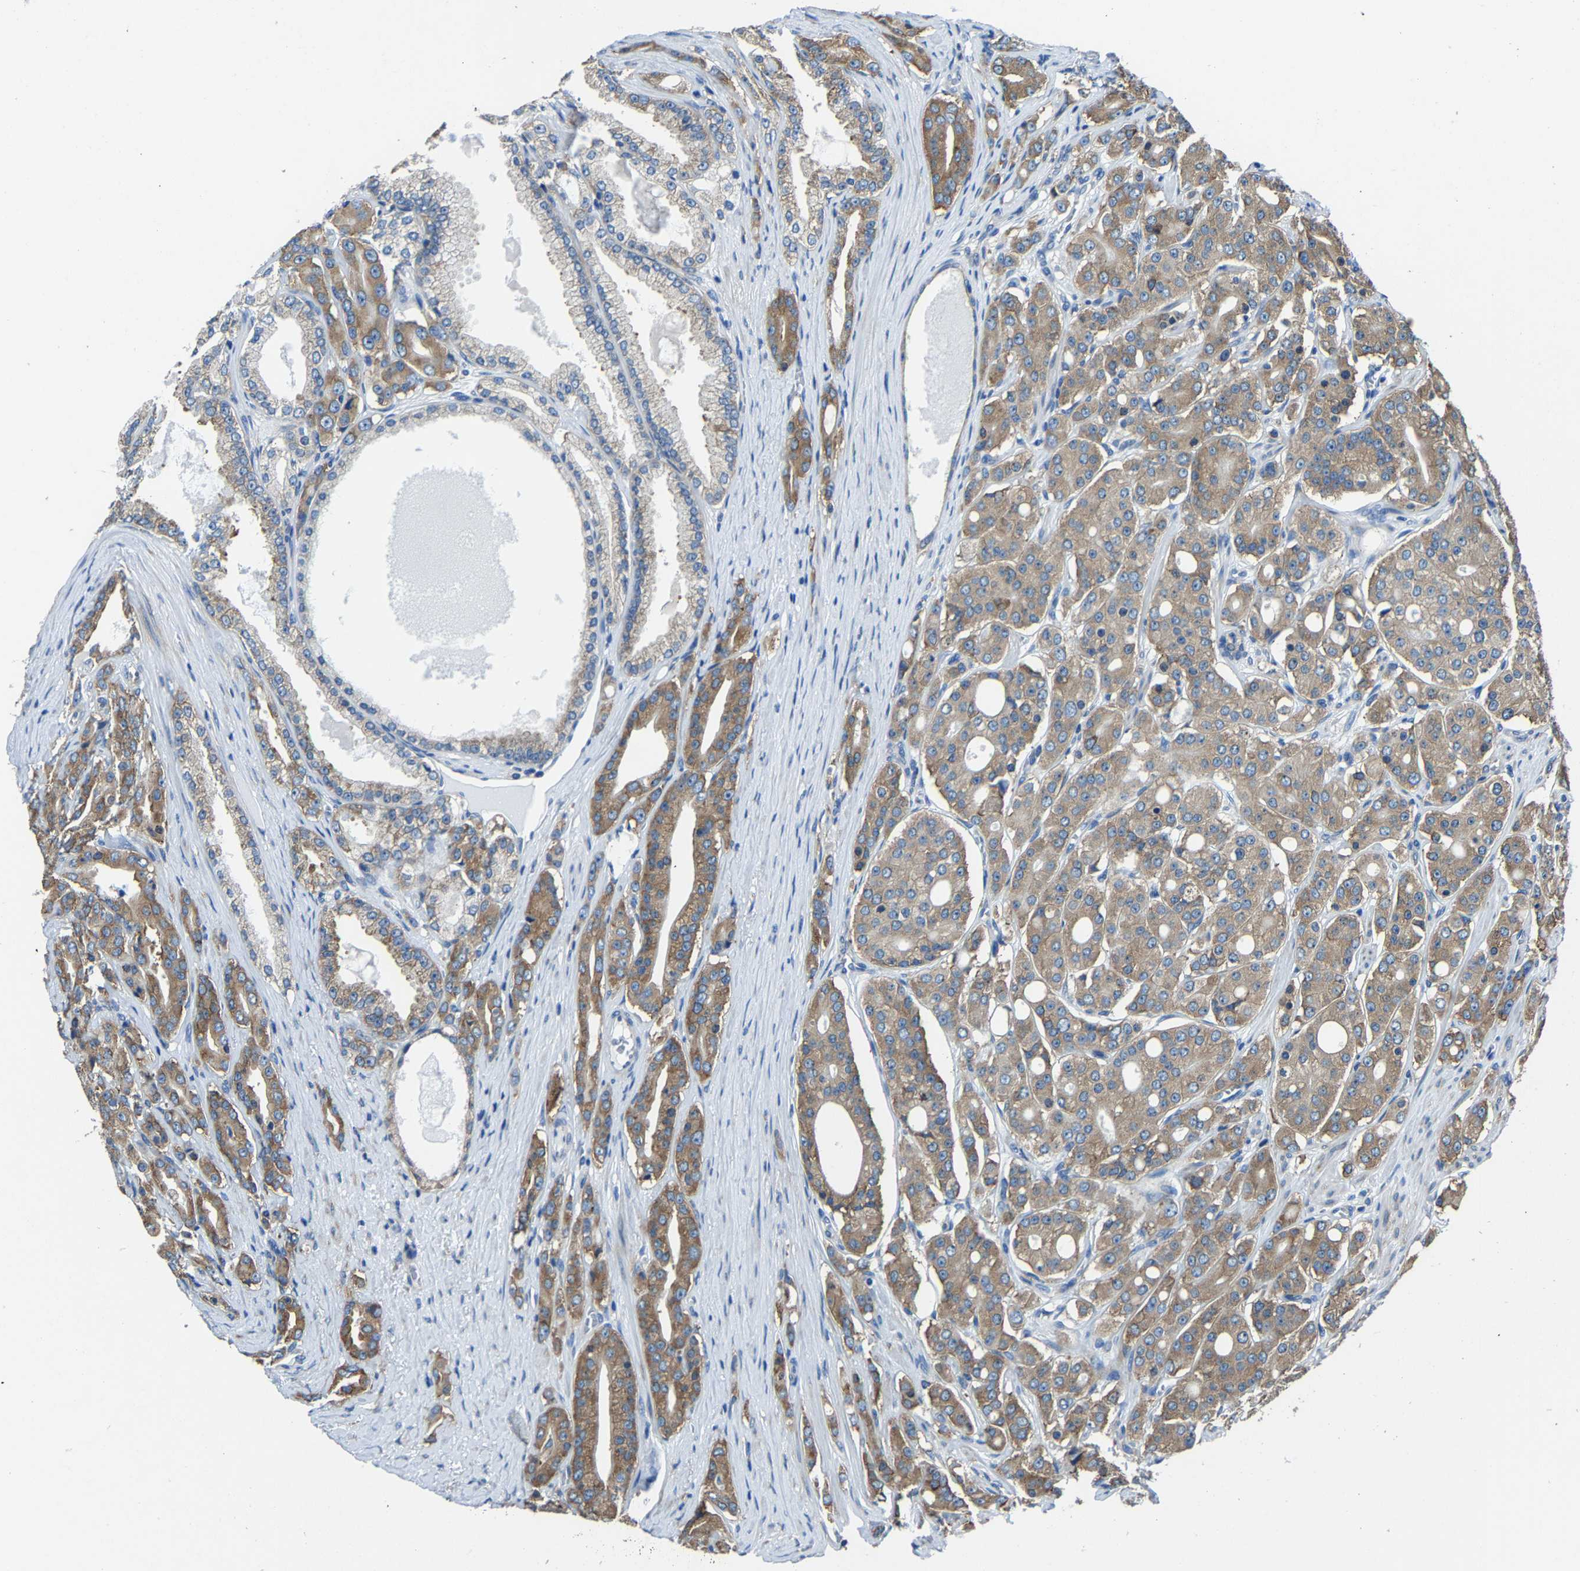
{"staining": {"intensity": "moderate", "quantity": ">75%", "location": "cytoplasmic/membranous"}, "tissue": "prostate cancer", "cell_type": "Tumor cells", "image_type": "cancer", "snomed": [{"axis": "morphology", "description": "Adenocarcinoma, High grade"}, {"axis": "topography", "description": "Prostate"}], "caption": "Prostate cancer (high-grade adenocarcinoma) tissue shows moderate cytoplasmic/membranous expression in about >75% of tumor cells", "gene": "G3BP2", "patient": {"sex": "male", "age": 71}}